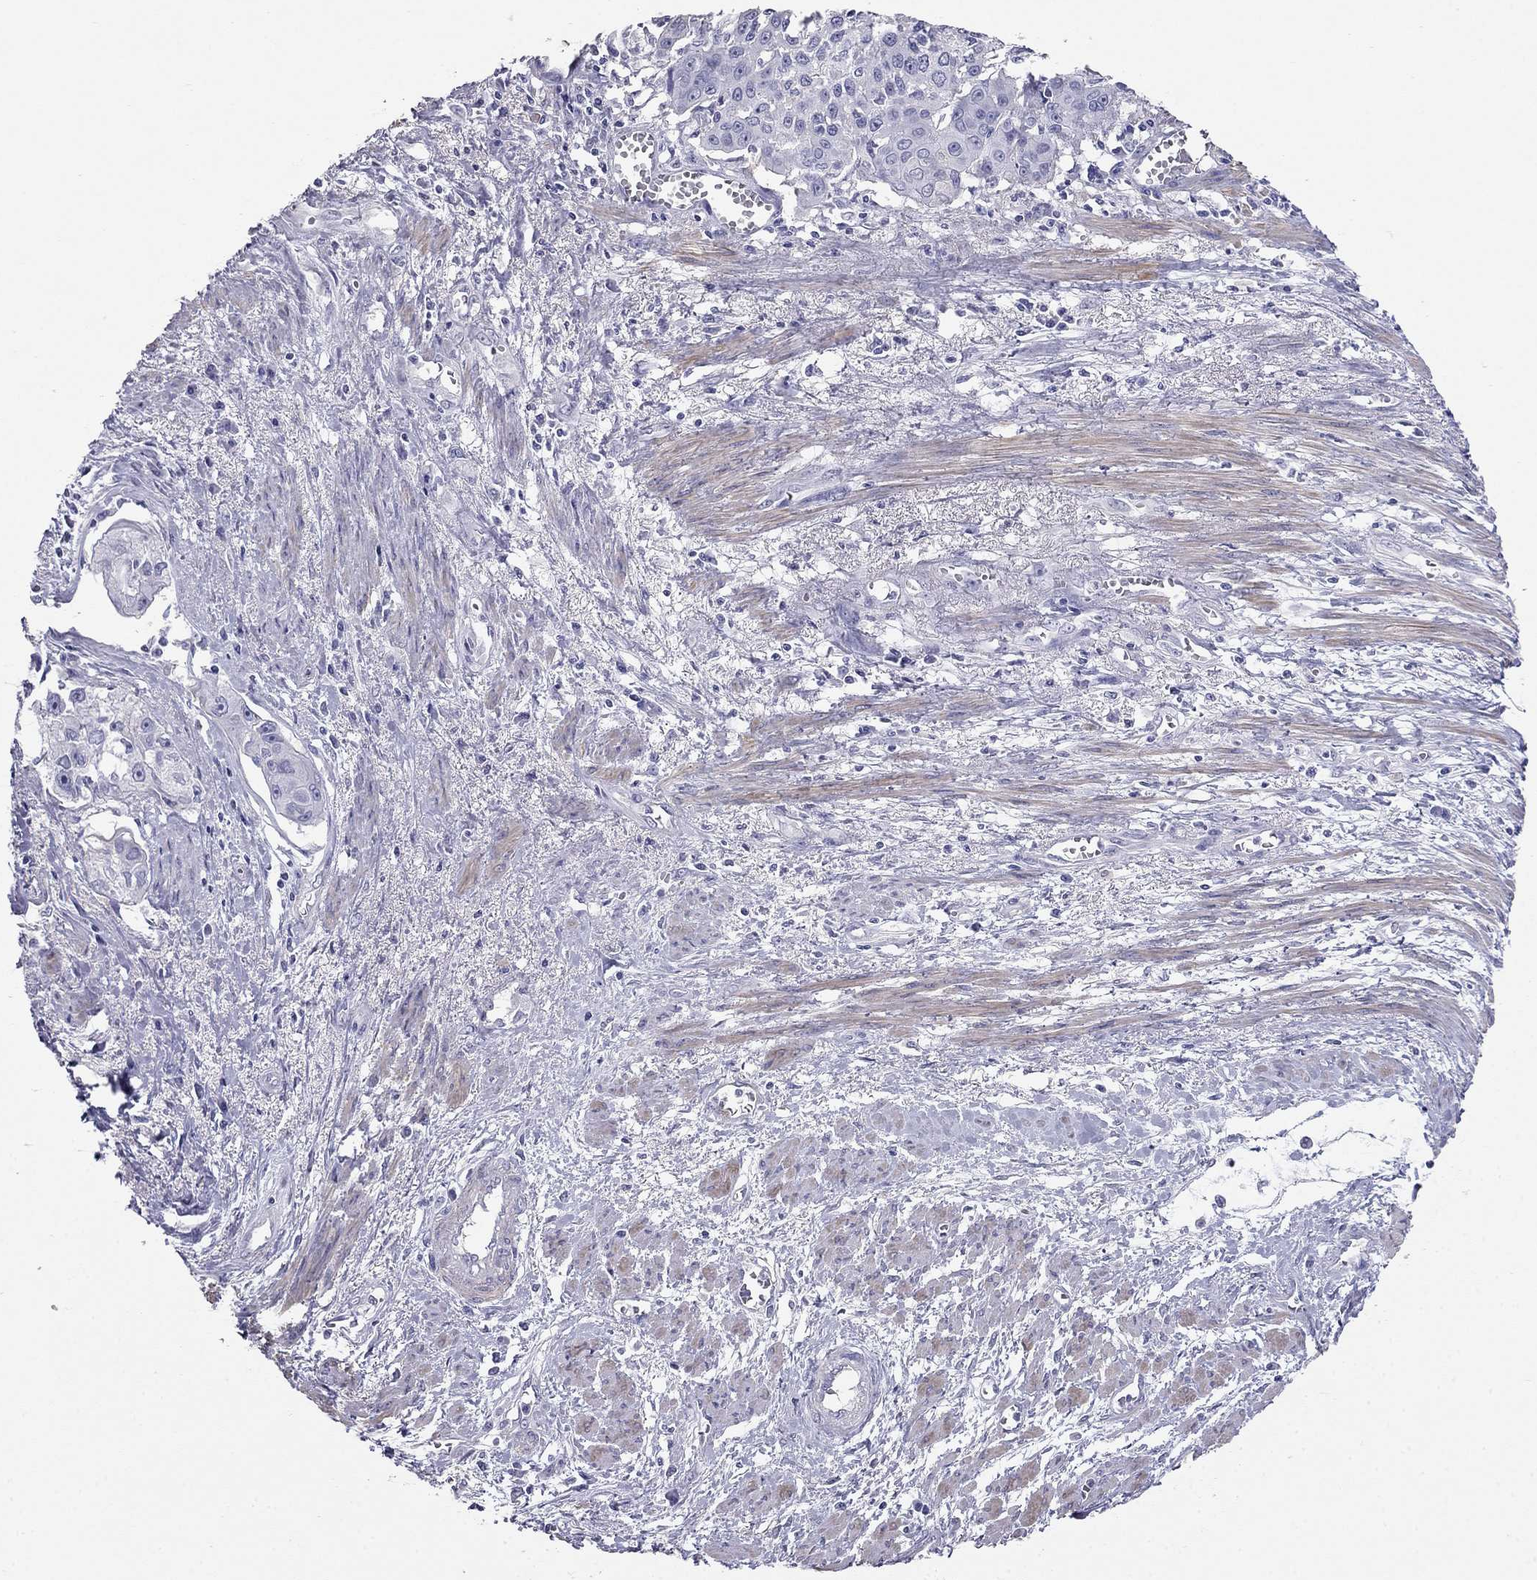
{"staining": {"intensity": "negative", "quantity": "none", "location": "none"}, "tissue": "cervical cancer", "cell_type": "Tumor cells", "image_type": "cancer", "snomed": [{"axis": "morphology", "description": "Squamous cell carcinoma, NOS"}, {"axis": "topography", "description": "Cervix"}], "caption": "High power microscopy micrograph of an IHC photomicrograph of cervical squamous cell carcinoma, revealing no significant positivity in tumor cells. Nuclei are stained in blue.", "gene": "LY6H", "patient": {"sex": "female", "age": 58}}